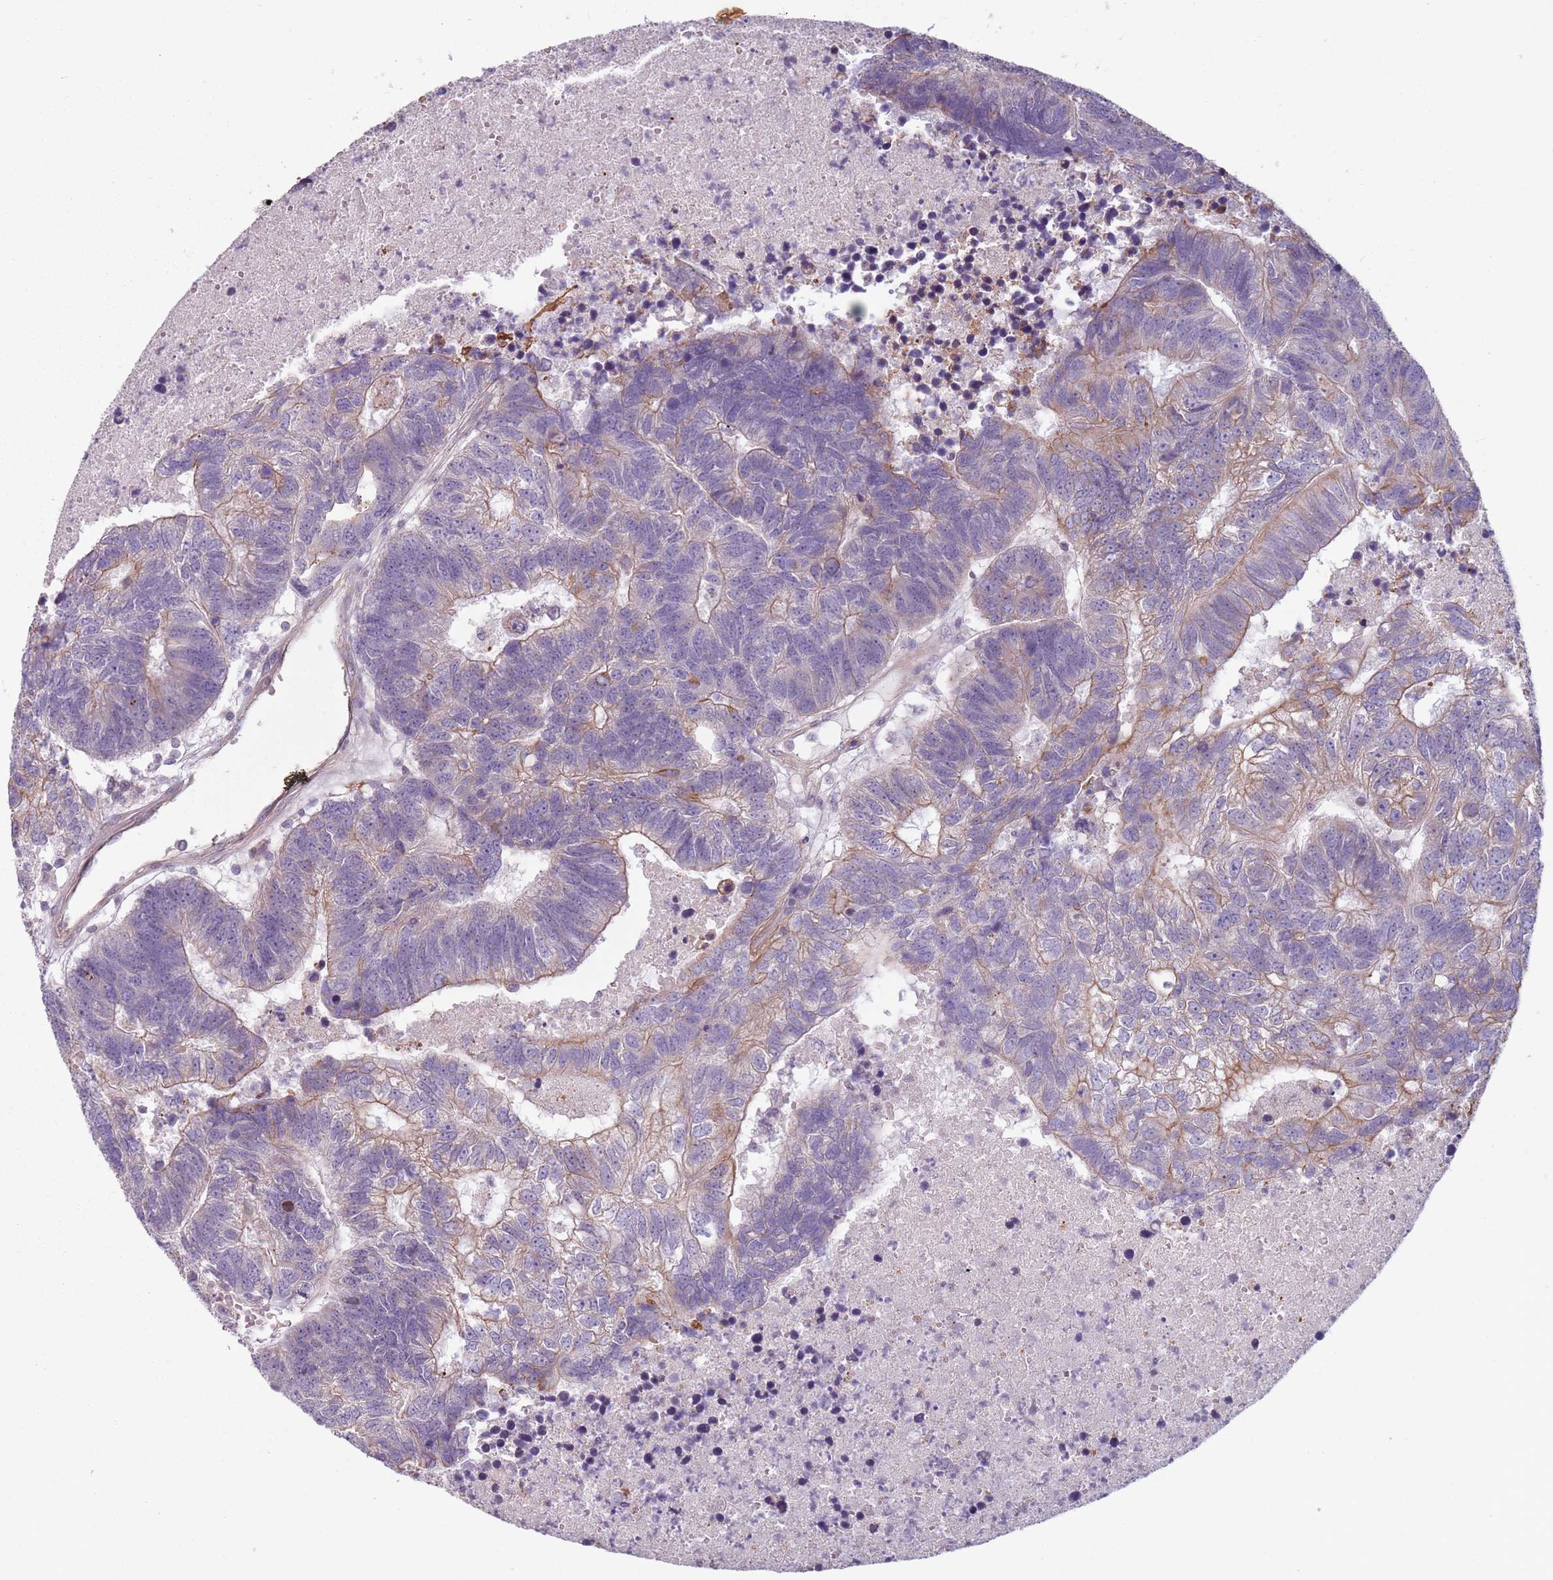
{"staining": {"intensity": "moderate", "quantity": "<25%", "location": "cytoplasmic/membranous"}, "tissue": "colorectal cancer", "cell_type": "Tumor cells", "image_type": "cancer", "snomed": [{"axis": "morphology", "description": "Adenocarcinoma, NOS"}, {"axis": "topography", "description": "Colon"}], "caption": "Human adenocarcinoma (colorectal) stained with a protein marker reveals moderate staining in tumor cells.", "gene": "TLCD2", "patient": {"sex": "female", "age": 48}}